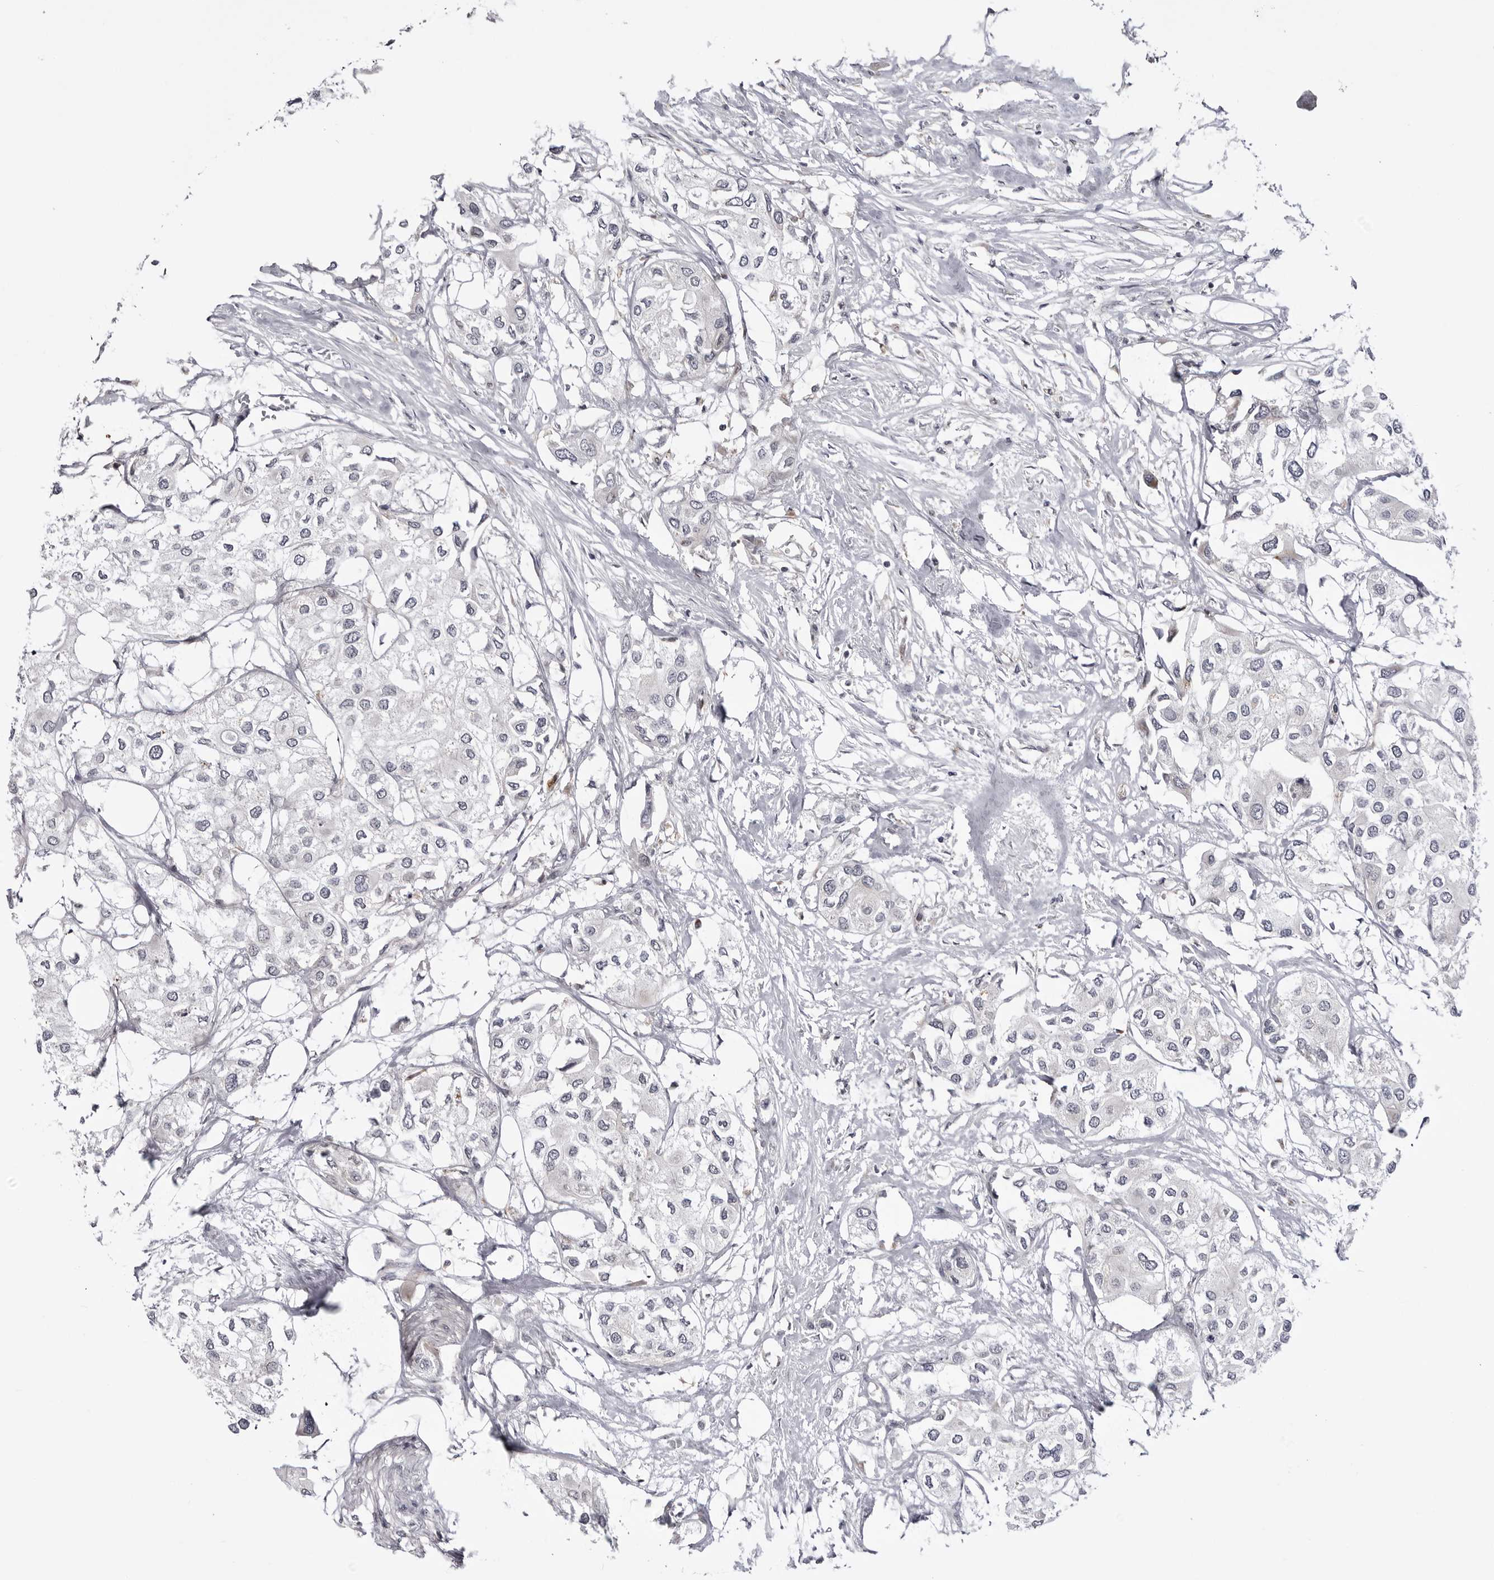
{"staining": {"intensity": "negative", "quantity": "none", "location": "none"}, "tissue": "urothelial cancer", "cell_type": "Tumor cells", "image_type": "cancer", "snomed": [{"axis": "morphology", "description": "Urothelial carcinoma, High grade"}, {"axis": "topography", "description": "Urinary bladder"}], "caption": "DAB immunohistochemical staining of human urothelial carcinoma (high-grade) reveals no significant staining in tumor cells. (Stains: DAB IHC with hematoxylin counter stain, Microscopy: brightfield microscopy at high magnification).", "gene": "CCDC18", "patient": {"sex": "male", "age": 64}}